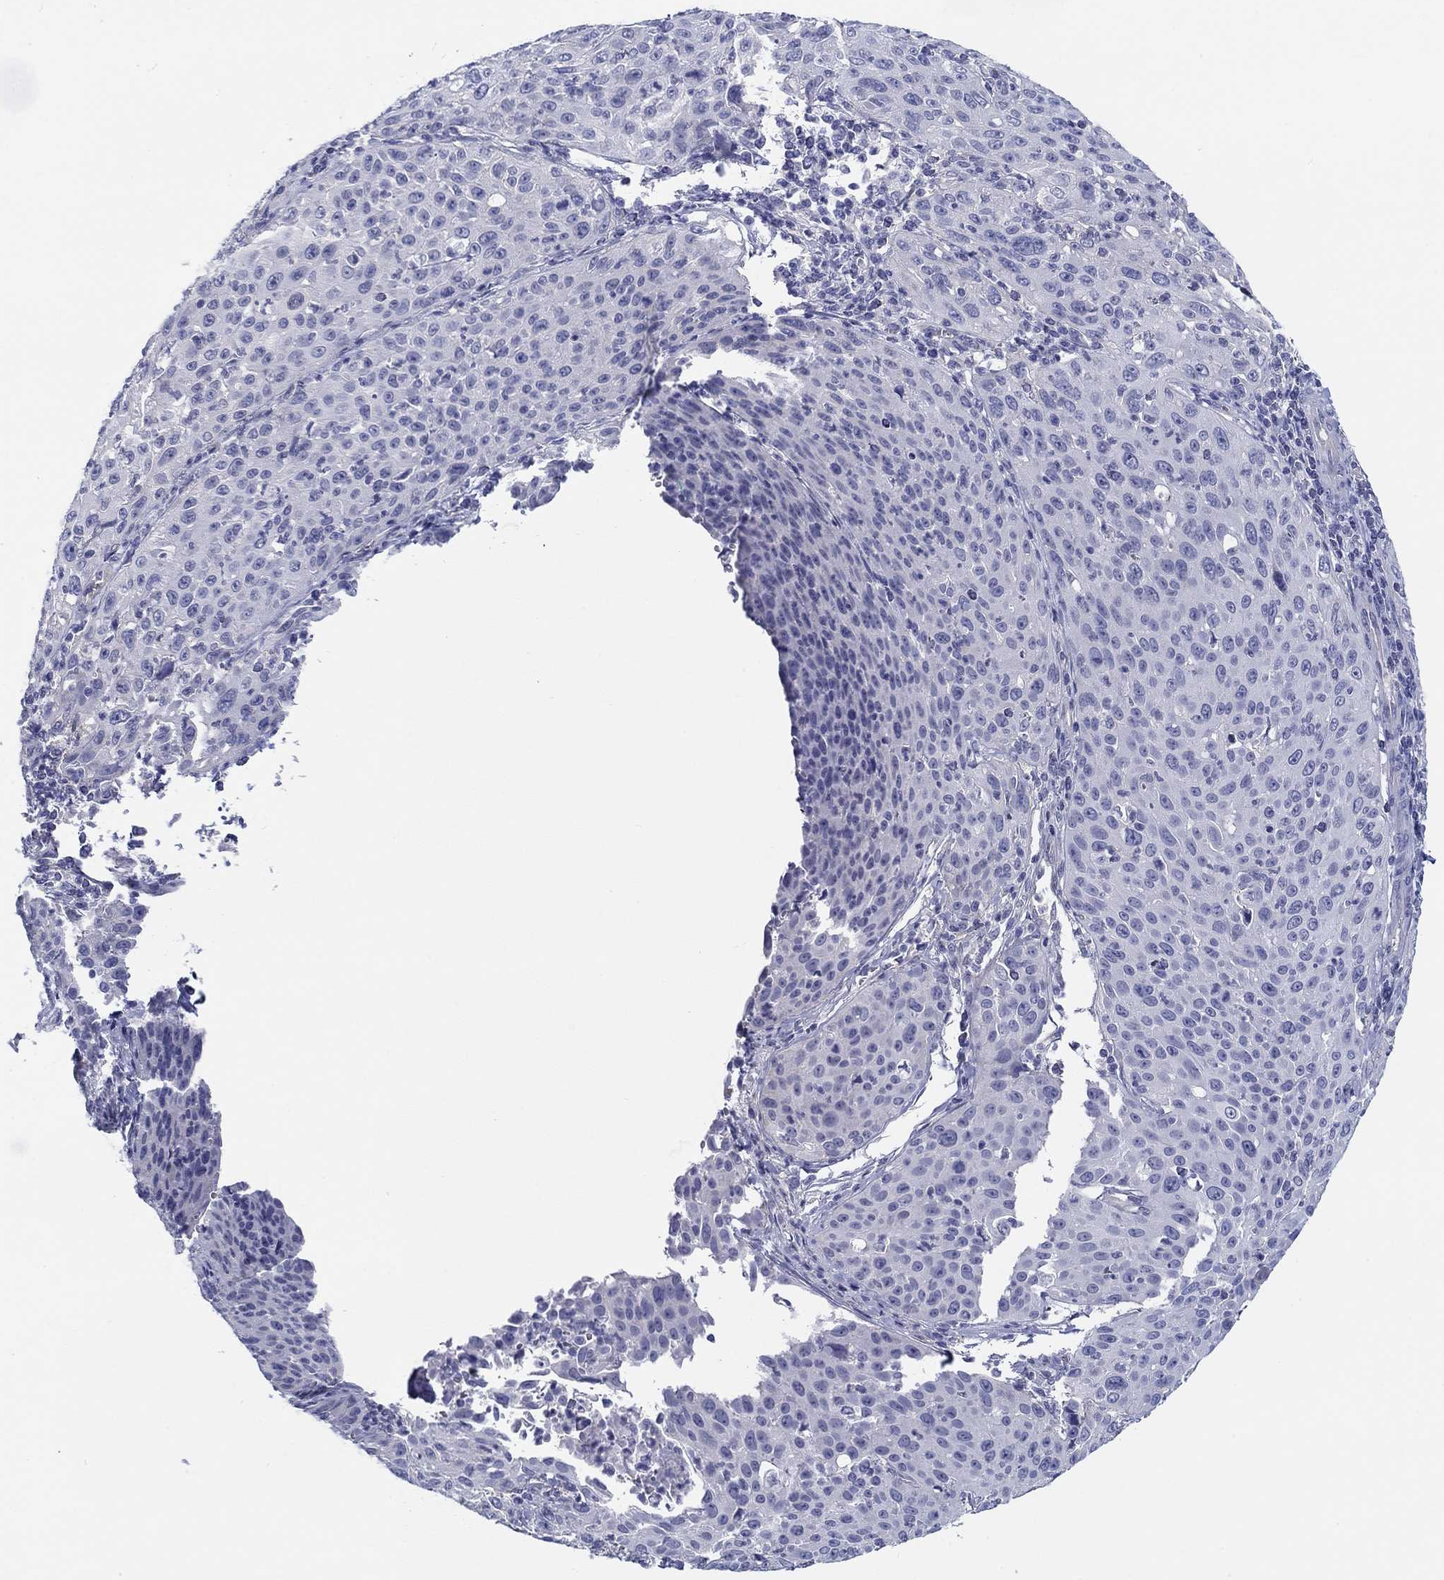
{"staining": {"intensity": "negative", "quantity": "none", "location": "none"}, "tissue": "cervical cancer", "cell_type": "Tumor cells", "image_type": "cancer", "snomed": [{"axis": "morphology", "description": "Squamous cell carcinoma, NOS"}, {"axis": "topography", "description": "Cervix"}], "caption": "A micrograph of human squamous cell carcinoma (cervical) is negative for staining in tumor cells.", "gene": "CRYGD", "patient": {"sex": "female", "age": 26}}